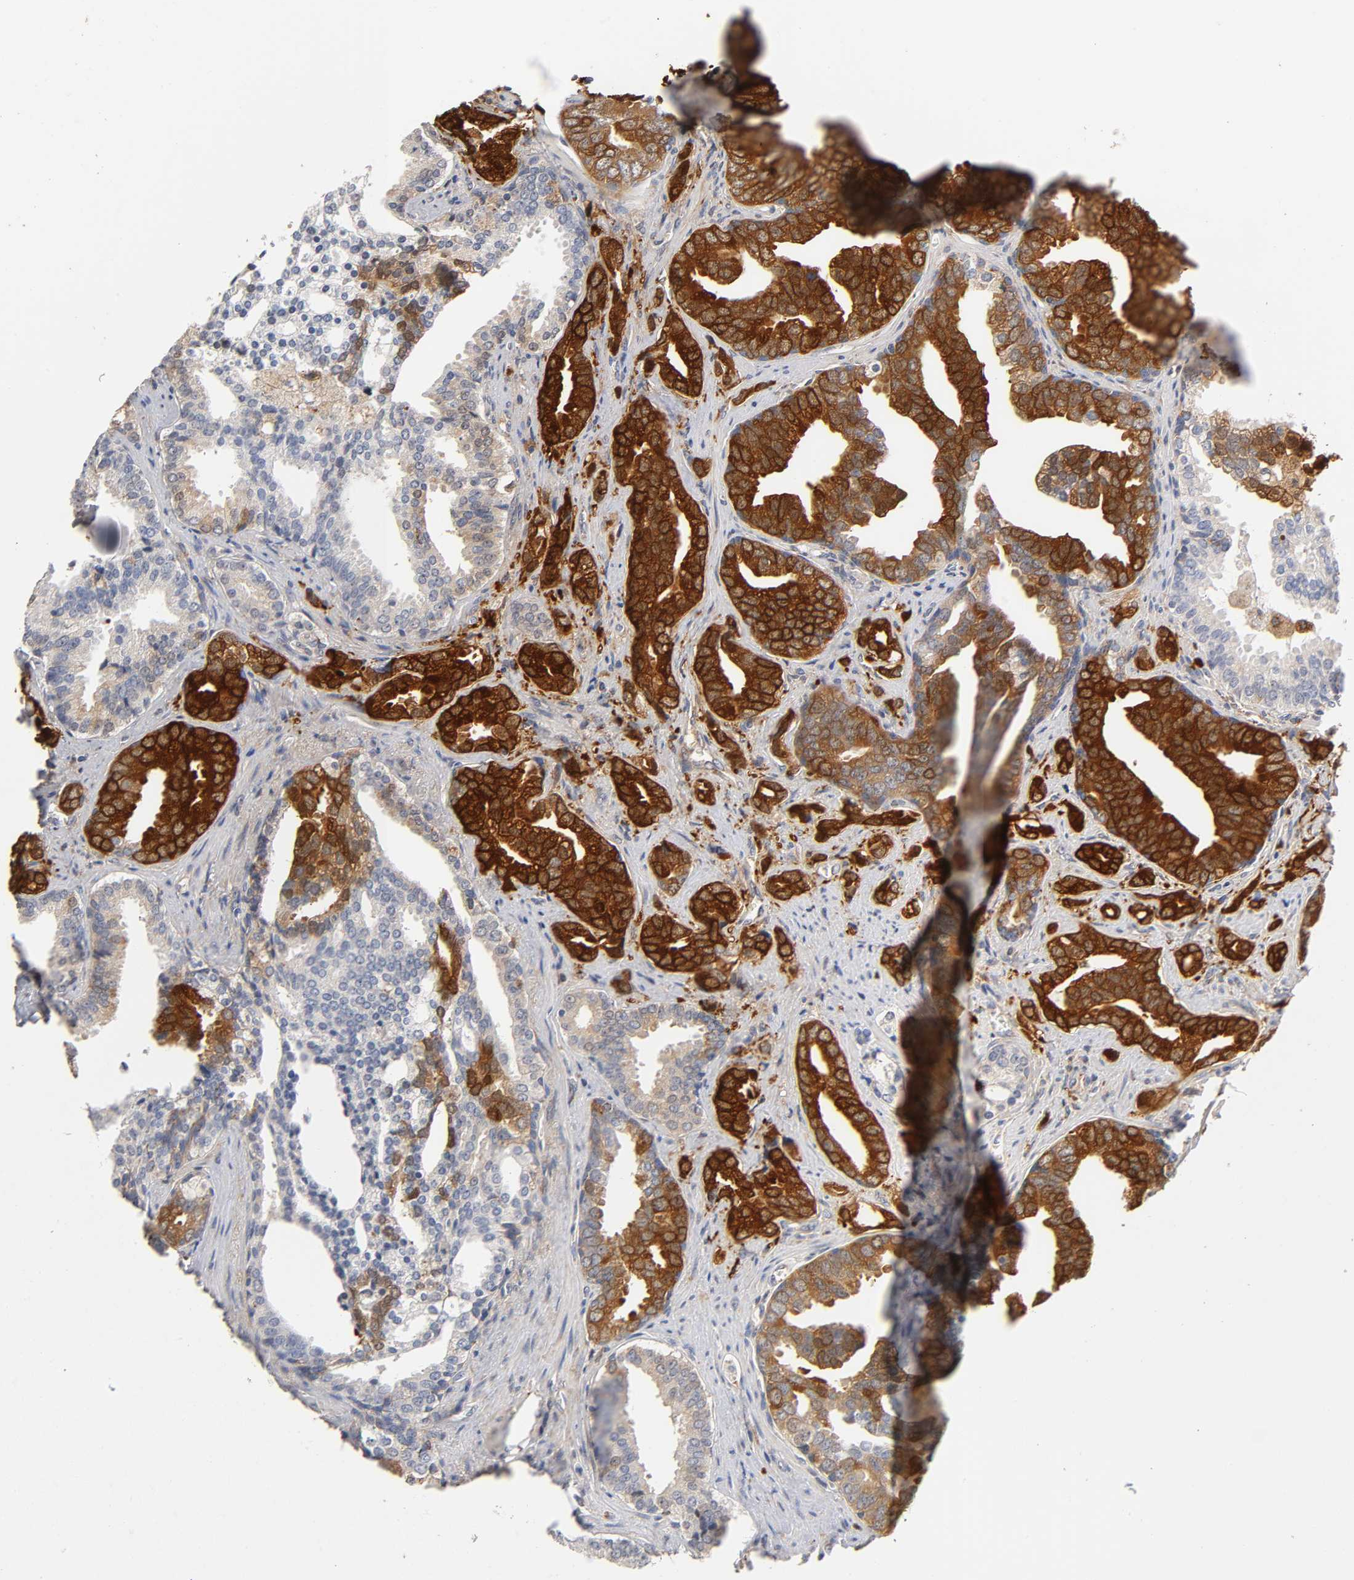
{"staining": {"intensity": "strong", "quantity": "25%-75%", "location": "cytoplasmic/membranous"}, "tissue": "prostate cancer", "cell_type": "Tumor cells", "image_type": "cancer", "snomed": [{"axis": "morphology", "description": "Adenocarcinoma, High grade"}, {"axis": "topography", "description": "Prostate"}], "caption": "Immunohistochemical staining of human prostate high-grade adenocarcinoma reveals high levels of strong cytoplasmic/membranous protein positivity in about 25%-75% of tumor cells.", "gene": "ISG15", "patient": {"sex": "male", "age": 67}}